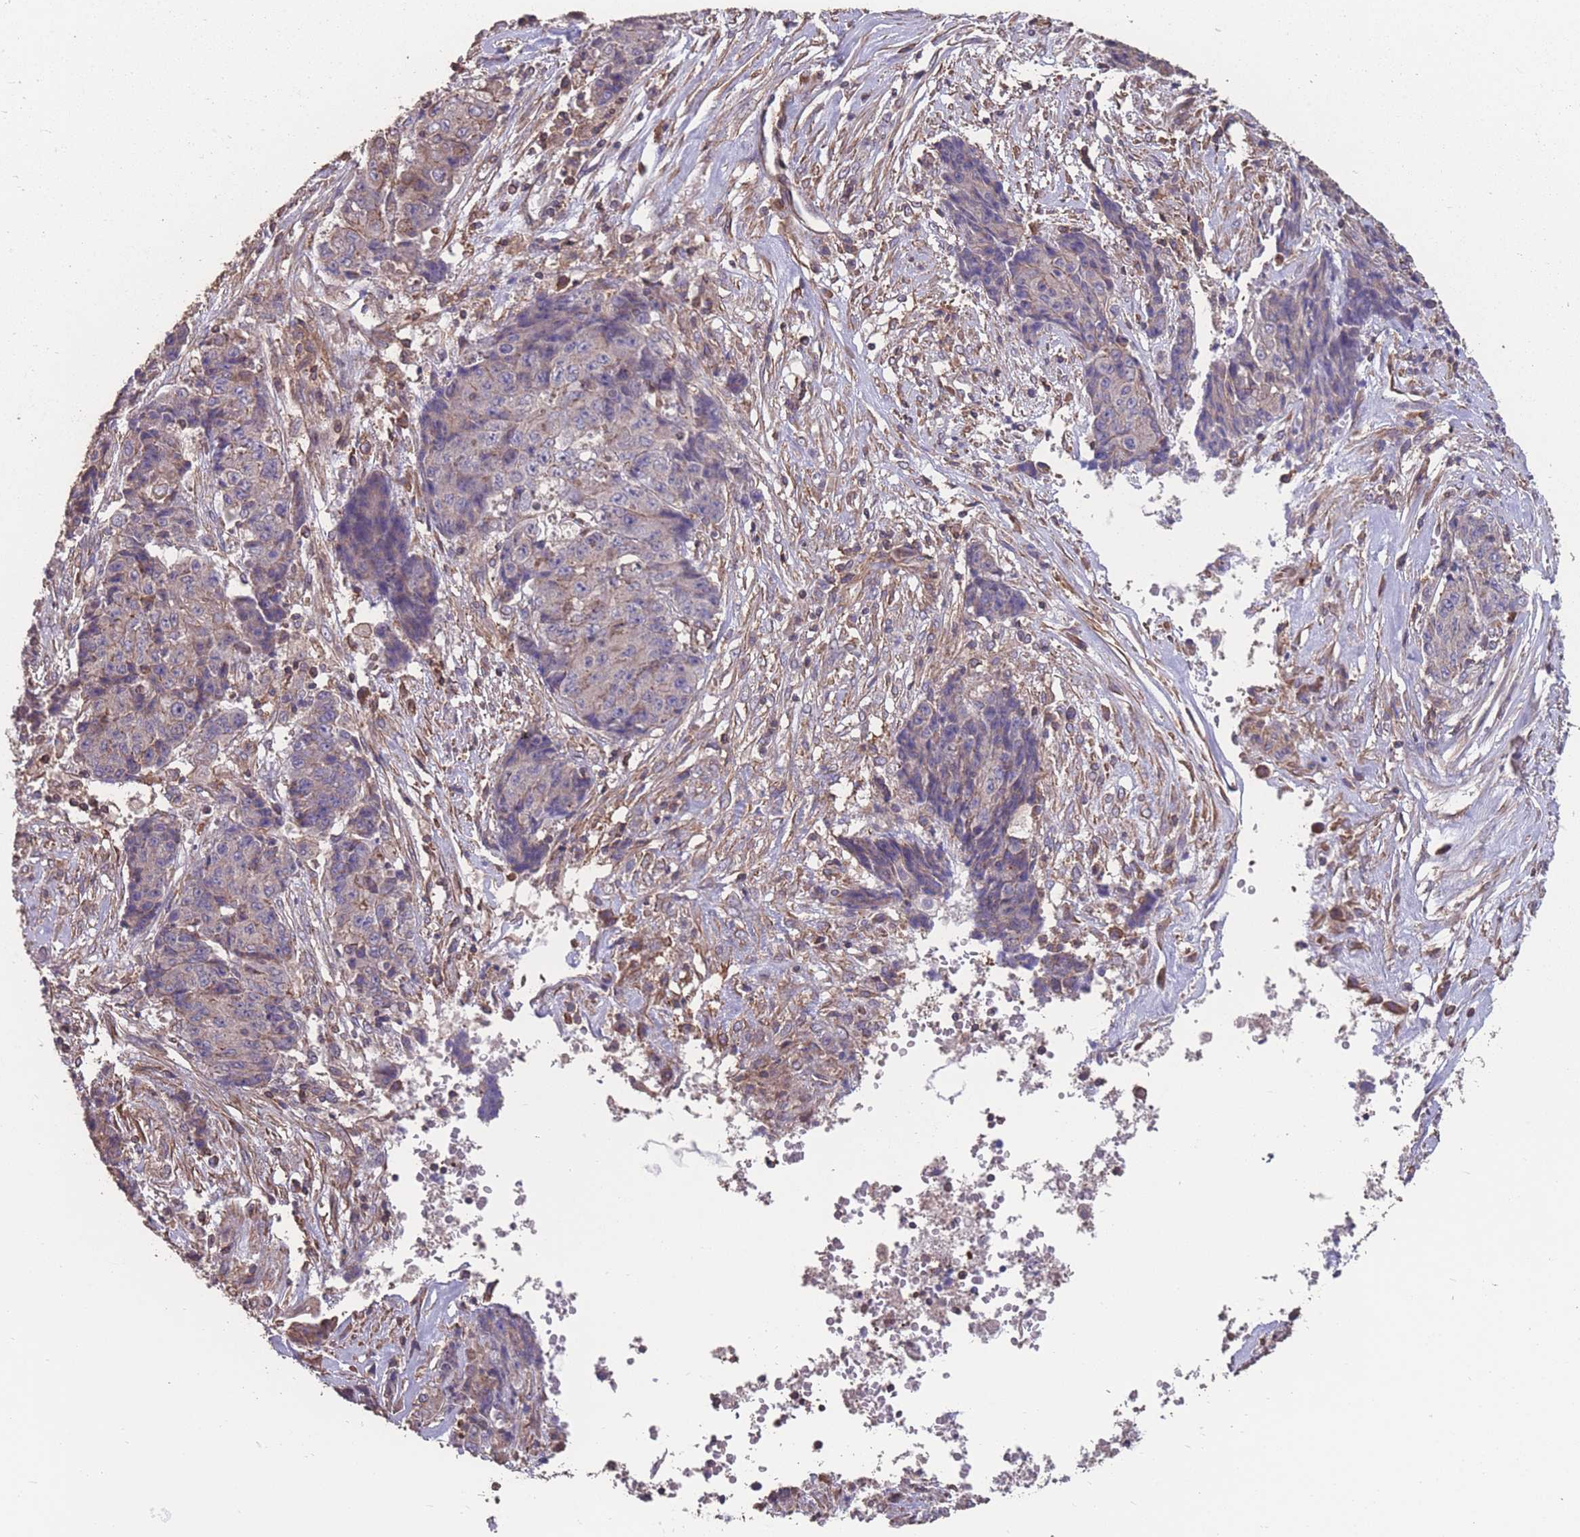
{"staining": {"intensity": "negative", "quantity": "none", "location": "none"}, "tissue": "ovarian cancer", "cell_type": "Tumor cells", "image_type": "cancer", "snomed": [{"axis": "morphology", "description": "Carcinoma, endometroid"}, {"axis": "topography", "description": "Ovary"}], "caption": "Ovarian cancer stained for a protein using immunohistochemistry displays no positivity tumor cells.", "gene": "NUDT21", "patient": {"sex": "female", "age": 42}}